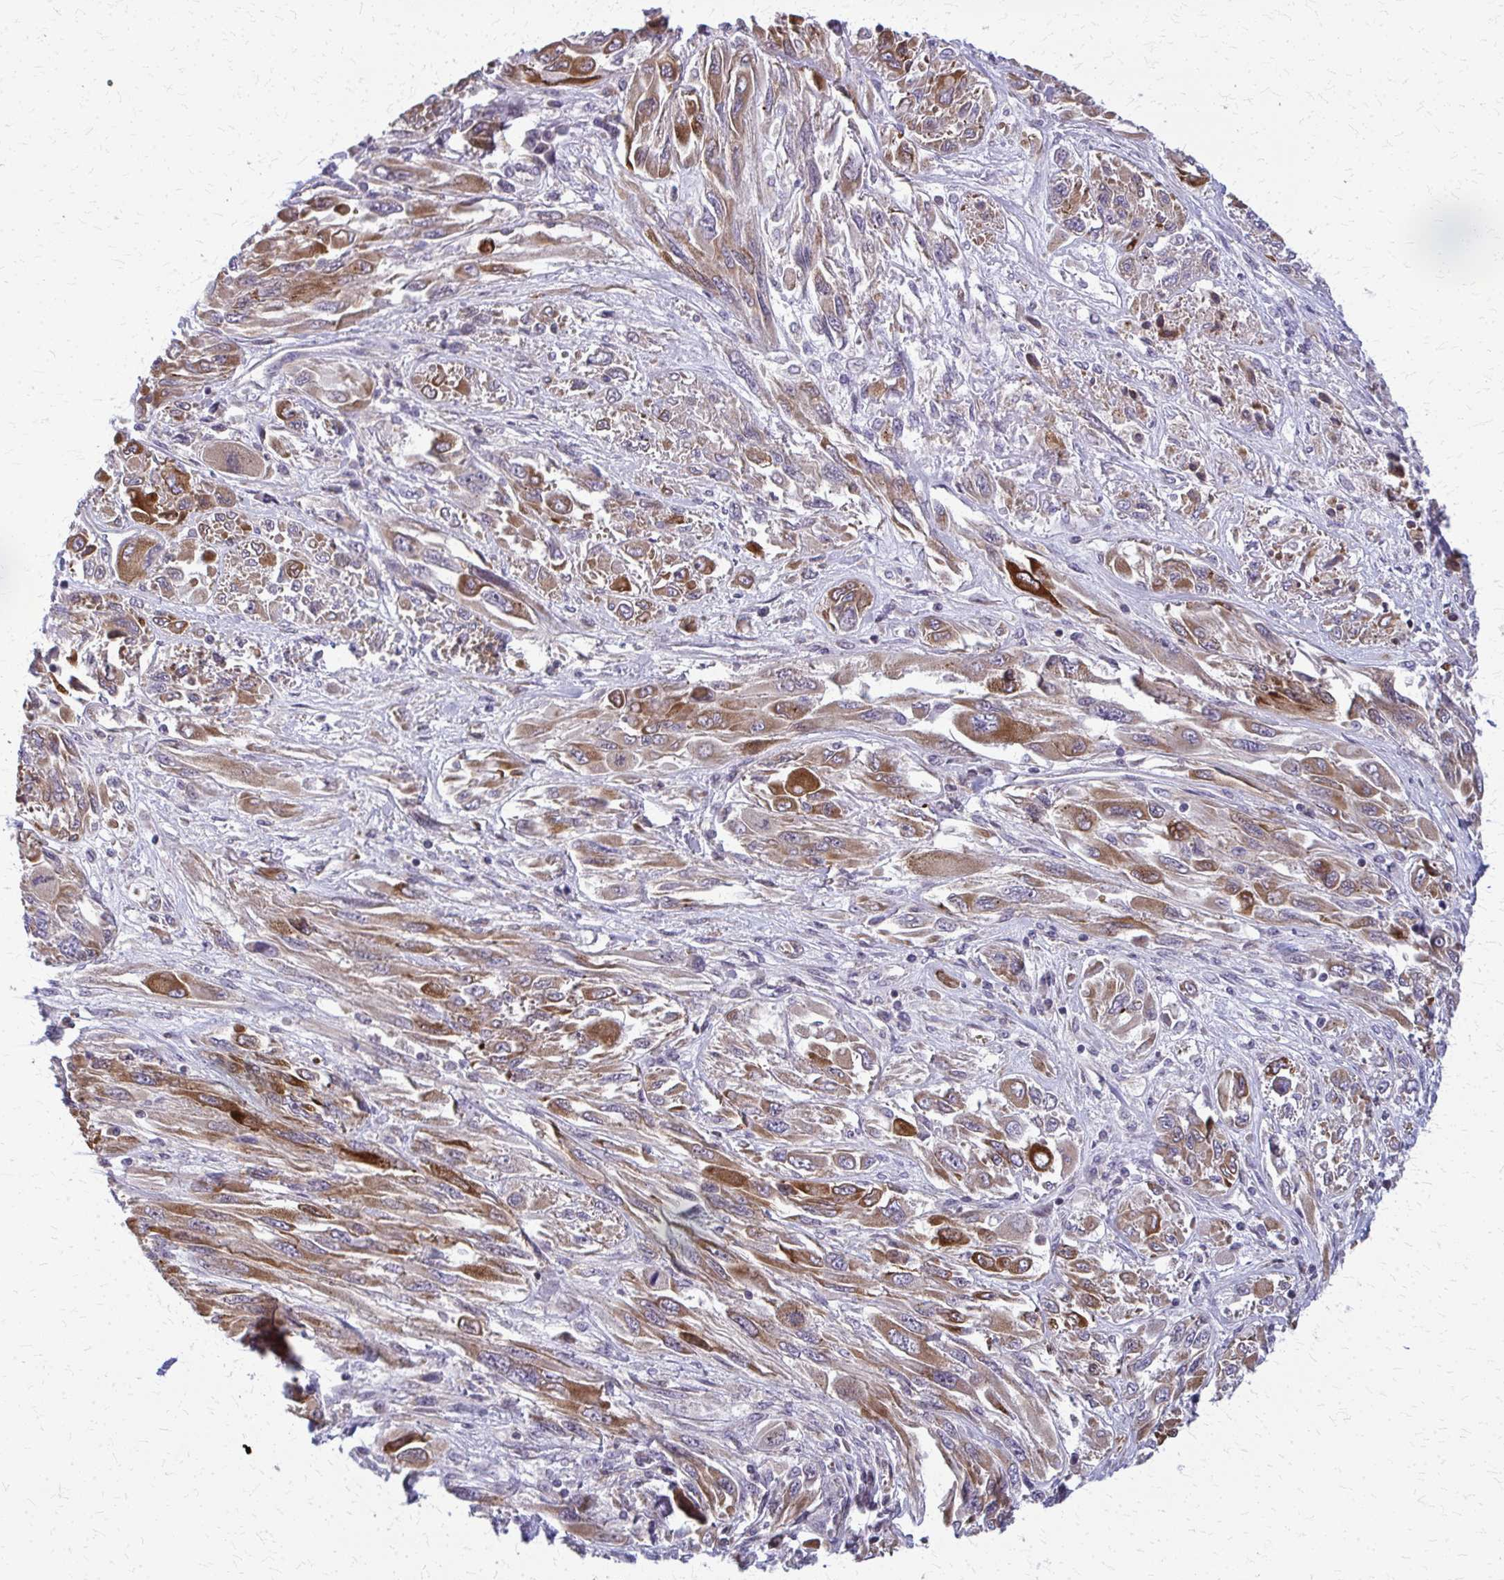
{"staining": {"intensity": "moderate", "quantity": ">75%", "location": "cytoplasmic/membranous"}, "tissue": "melanoma", "cell_type": "Tumor cells", "image_type": "cancer", "snomed": [{"axis": "morphology", "description": "Malignant melanoma, NOS"}, {"axis": "topography", "description": "Skin"}], "caption": "Tumor cells demonstrate medium levels of moderate cytoplasmic/membranous positivity in approximately >75% of cells in malignant melanoma. Immunohistochemistry (ihc) stains the protein in brown and the nuclei are stained blue.", "gene": "MCCC1", "patient": {"sex": "female", "age": 91}}